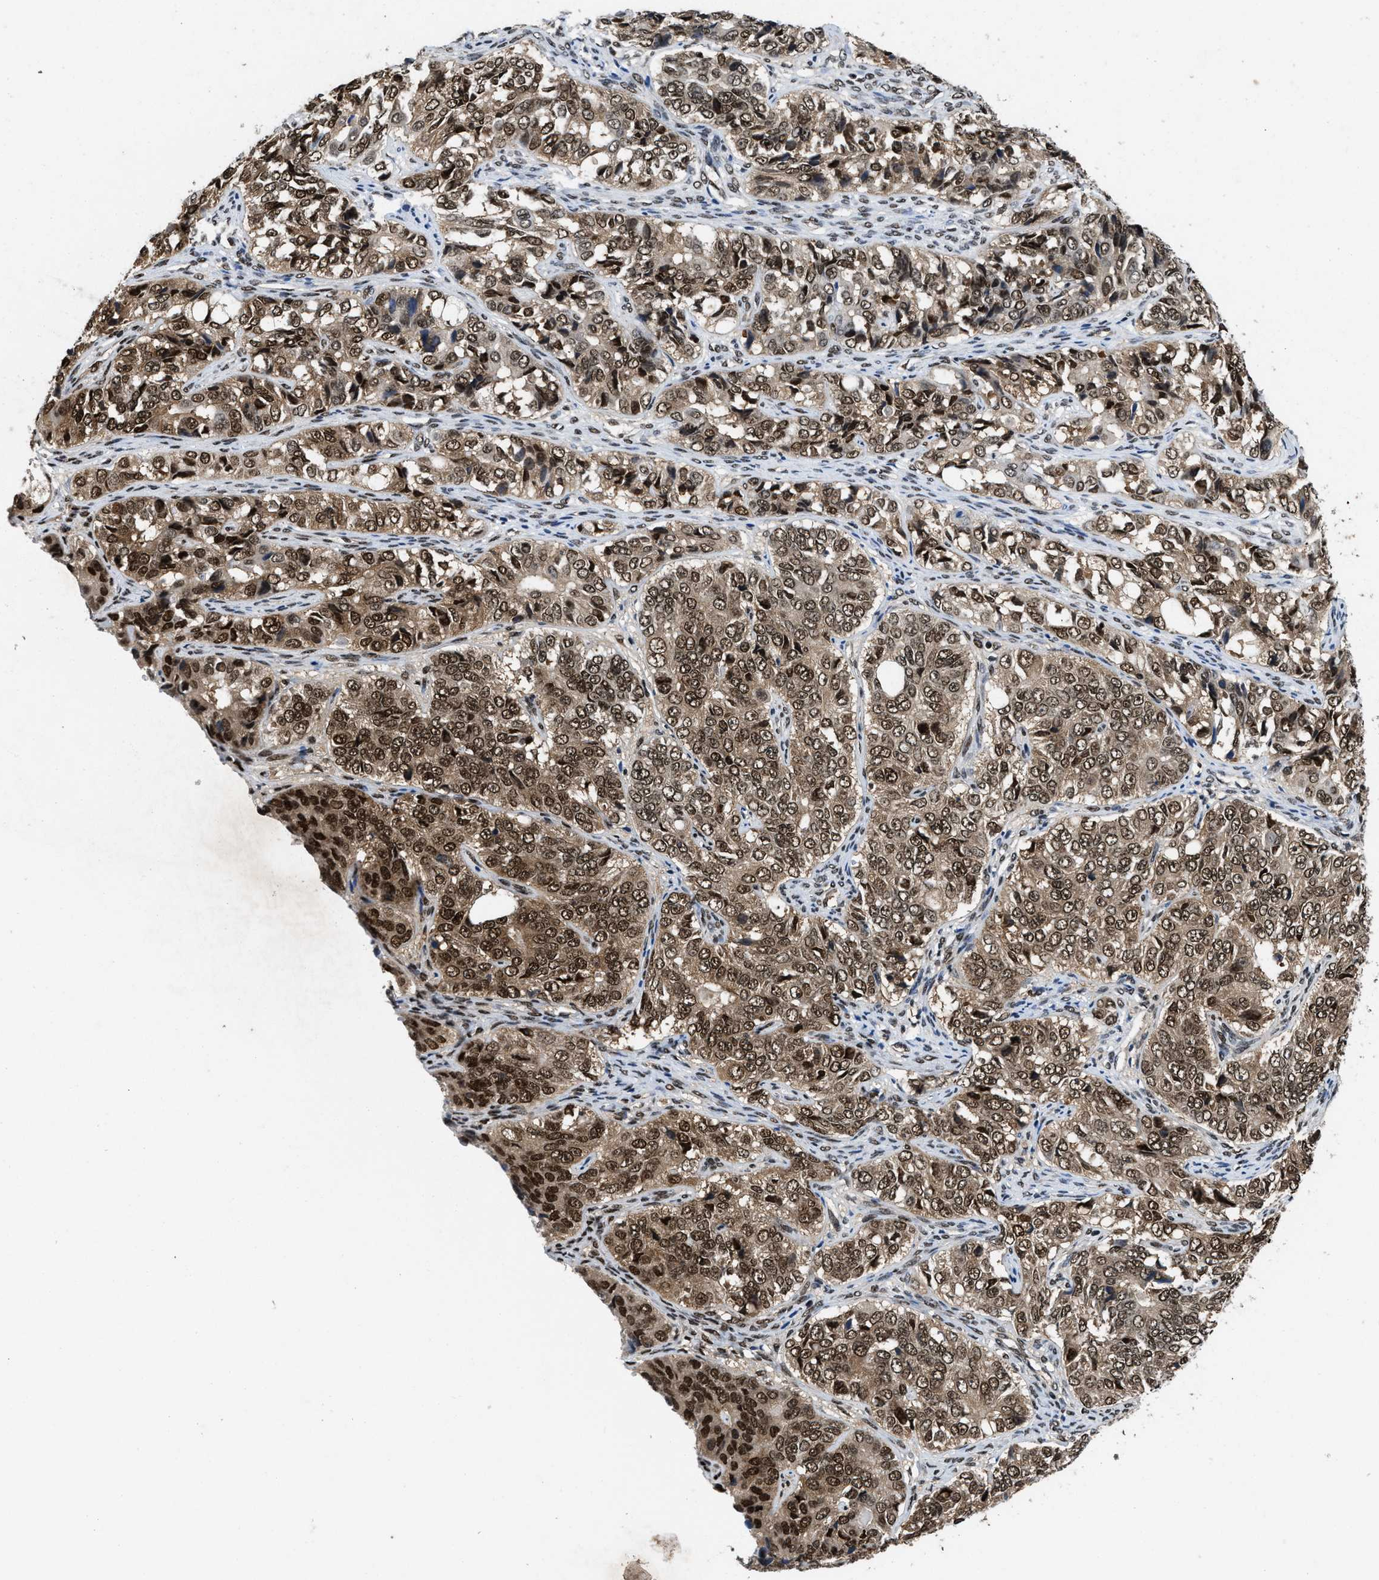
{"staining": {"intensity": "strong", "quantity": ">75%", "location": "nuclear"}, "tissue": "ovarian cancer", "cell_type": "Tumor cells", "image_type": "cancer", "snomed": [{"axis": "morphology", "description": "Carcinoma, endometroid"}, {"axis": "topography", "description": "Ovary"}], "caption": "High-magnification brightfield microscopy of endometroid carcinoma (ovarian) stained with DAB (3,3'-diaminobenzidine) (brown) and counterstained with hematoxylin (blue). tumor cells exhibit strong nuclear staining is identified in about>75% of cells. The staining is performed using DAB (3,3'-diaminobenzidine) brown chromogen to label protein expression. The nuclei are counter-stained blue using hematoxylin.", "gene": "SAFB", "patient": {"sex": "female", "age": 51}}